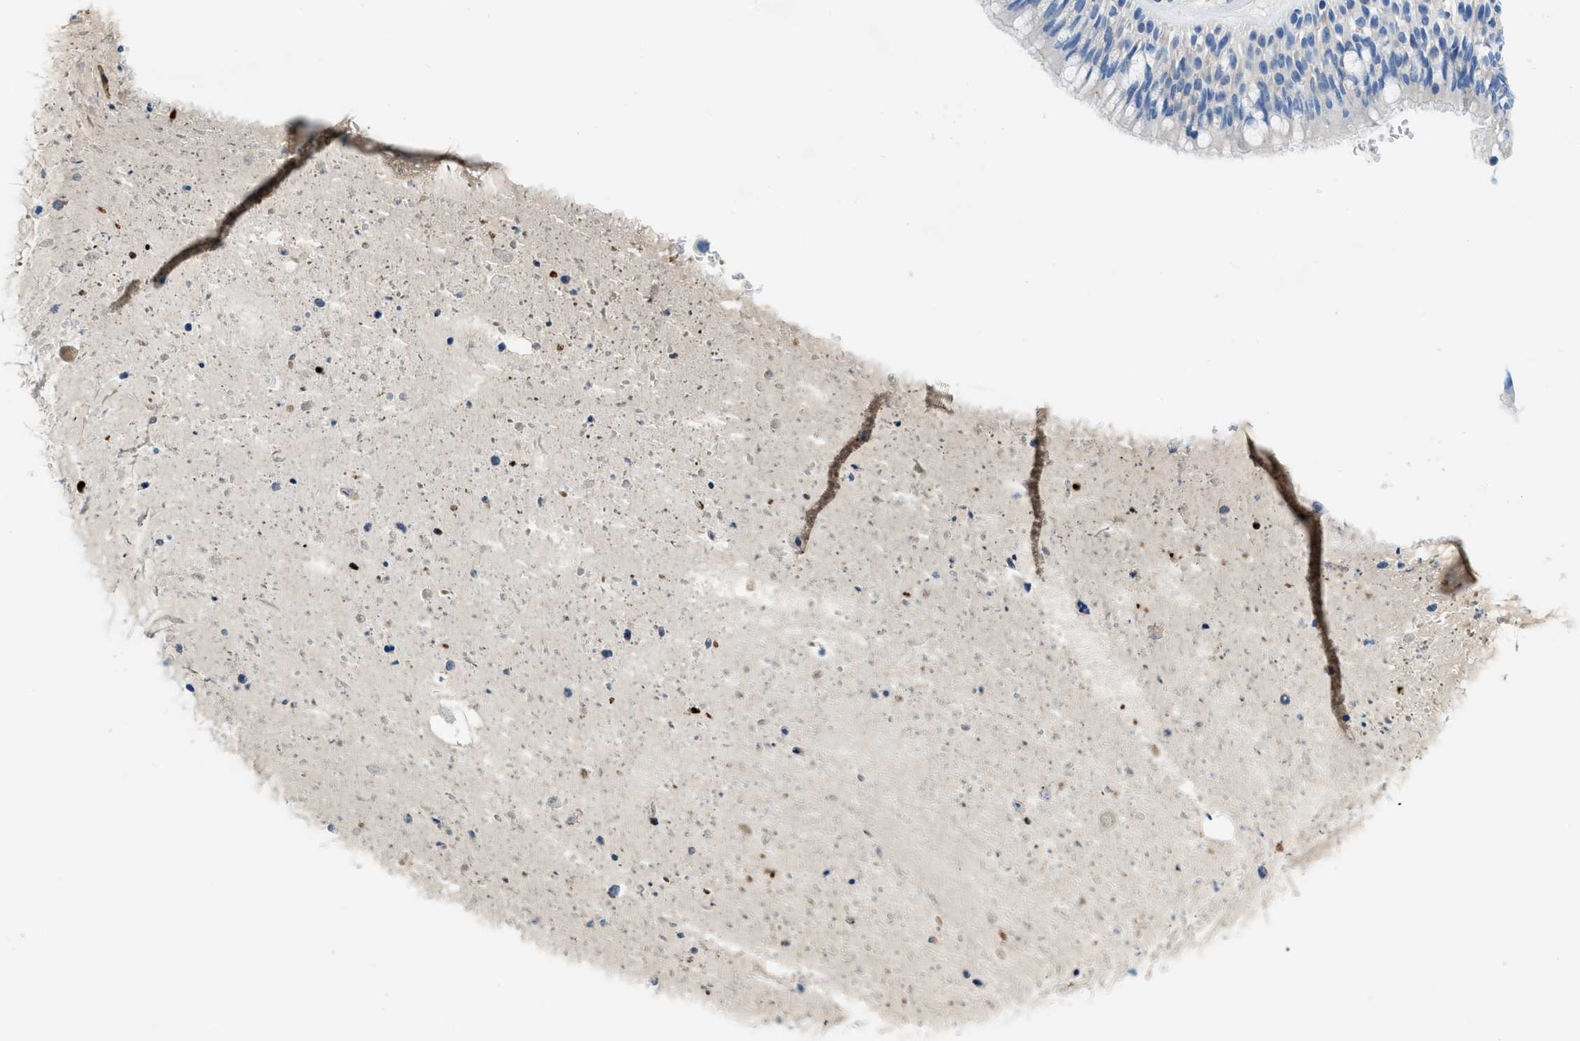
{"staining": {"intensity": "negative", "quantity": "none", "location": "none"}, "tissue": "bronchus", "cell_type": "Respiratory epithelial cells", "image_type": "normal", "snomed": [{"axis": "morphology", "description": "Normal tissue, NOS"}, {"axis": "morphology", "description": "Adenocarcinoma, NOS"}, {"axis": "morphology", "description": "Adenocarcinoma, metastatic, NOS"}, {"axis": "topography", "description": "Lymph node"}, {"axis": "topography", "description": "Bronchus"}, {"axis": "topography", "description": "Lung"}], "caption": "This is an immunohistochemistry histopathology image of unremarkable human bronchus. There is no expression in respiratory epithelial cells.", "gene": "XCR1", "patient": {"sex": "female", "age": 54}}